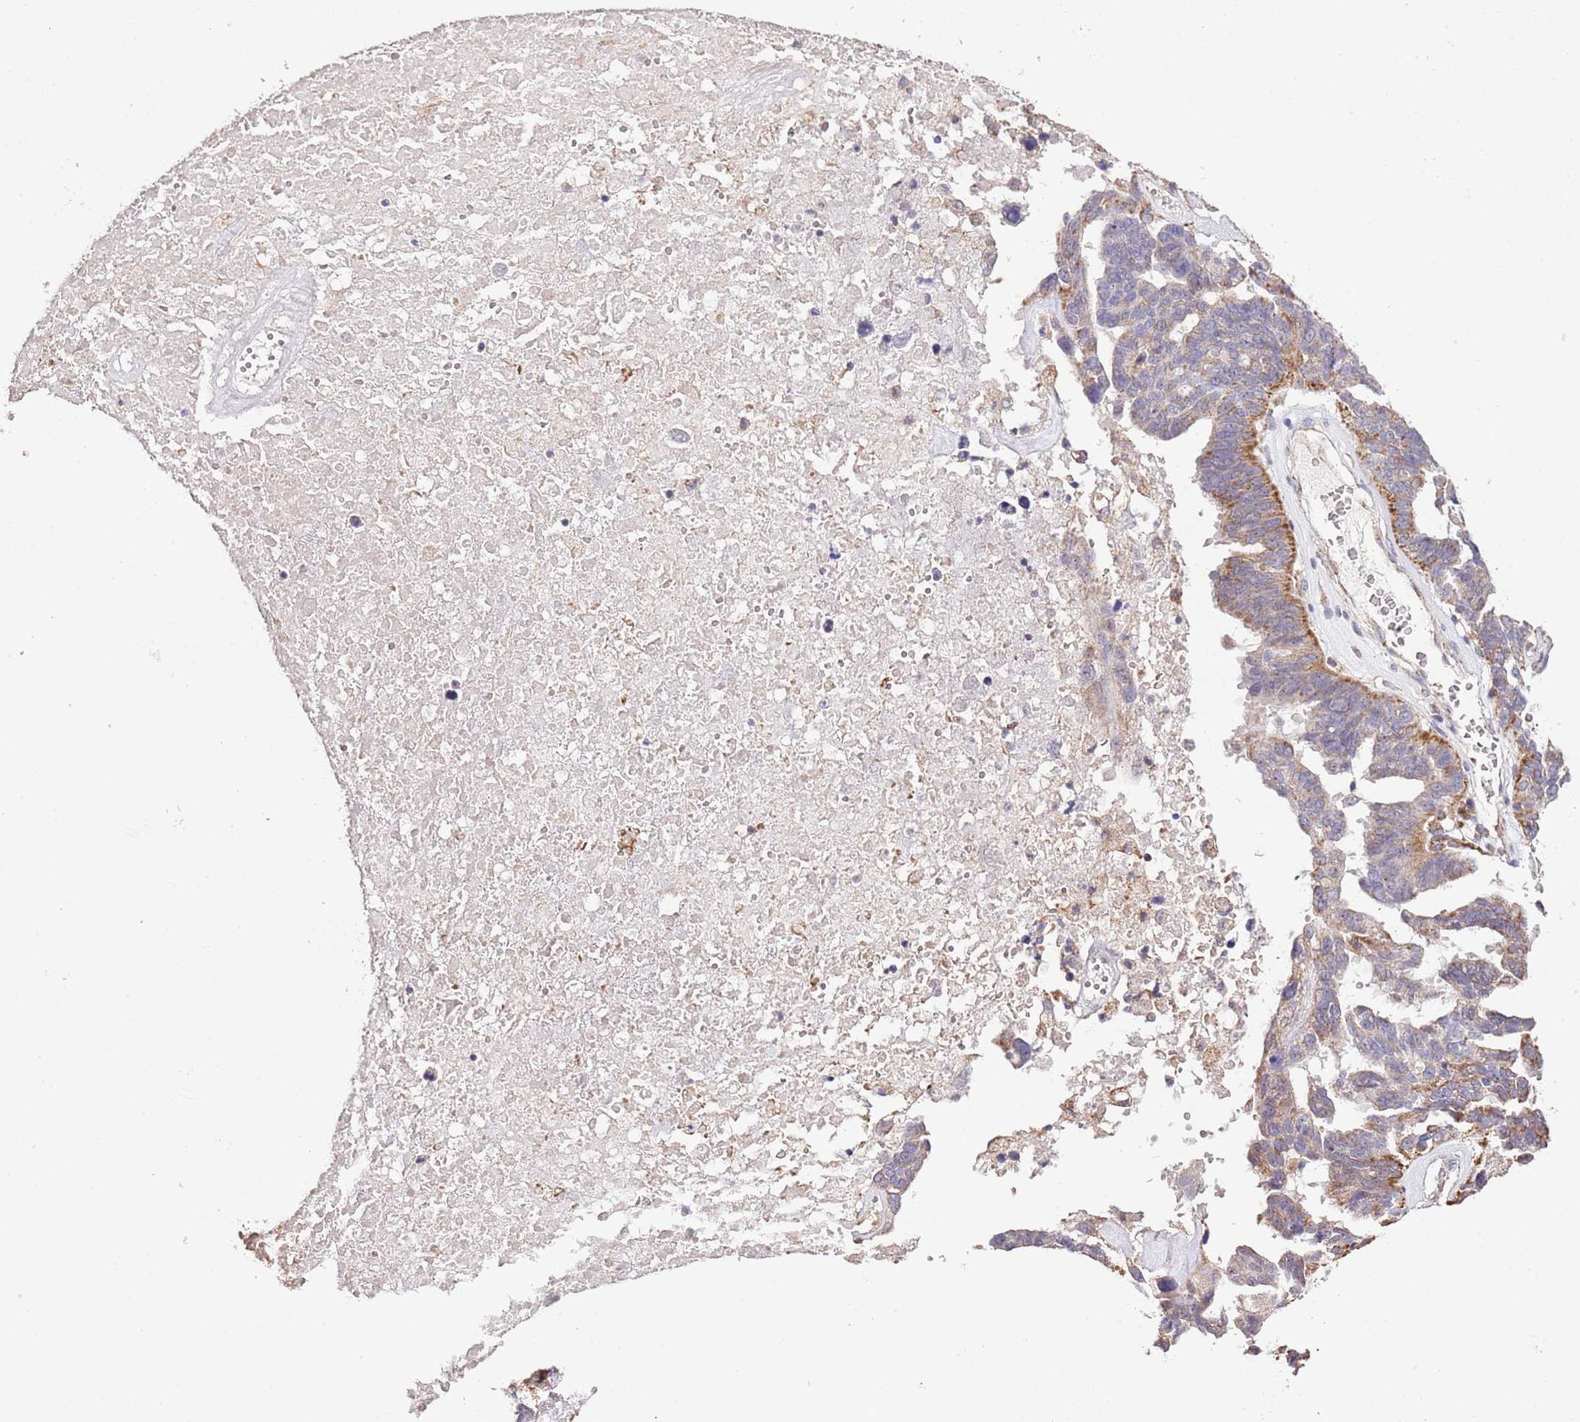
{"staining": {"intensity": "moderate", "quantity": "<25%", "location": "cytoplasmic/membranous"}, "tissue": "ovarian cancer", "cell_type": "Tumor cells", "image_type": "cancer", "snomed": [{"axis": "morphology", "description": "Cystadenocarcinoma, serous, NOS"}, {"axis": "topography", "description": "Ovary"}], "caption": "Human ovarian cancer stained with a protein marker shows moderate staining in tumor cells.", "gene": "IVD", "patient": {"sex": "female", "age": 59}}